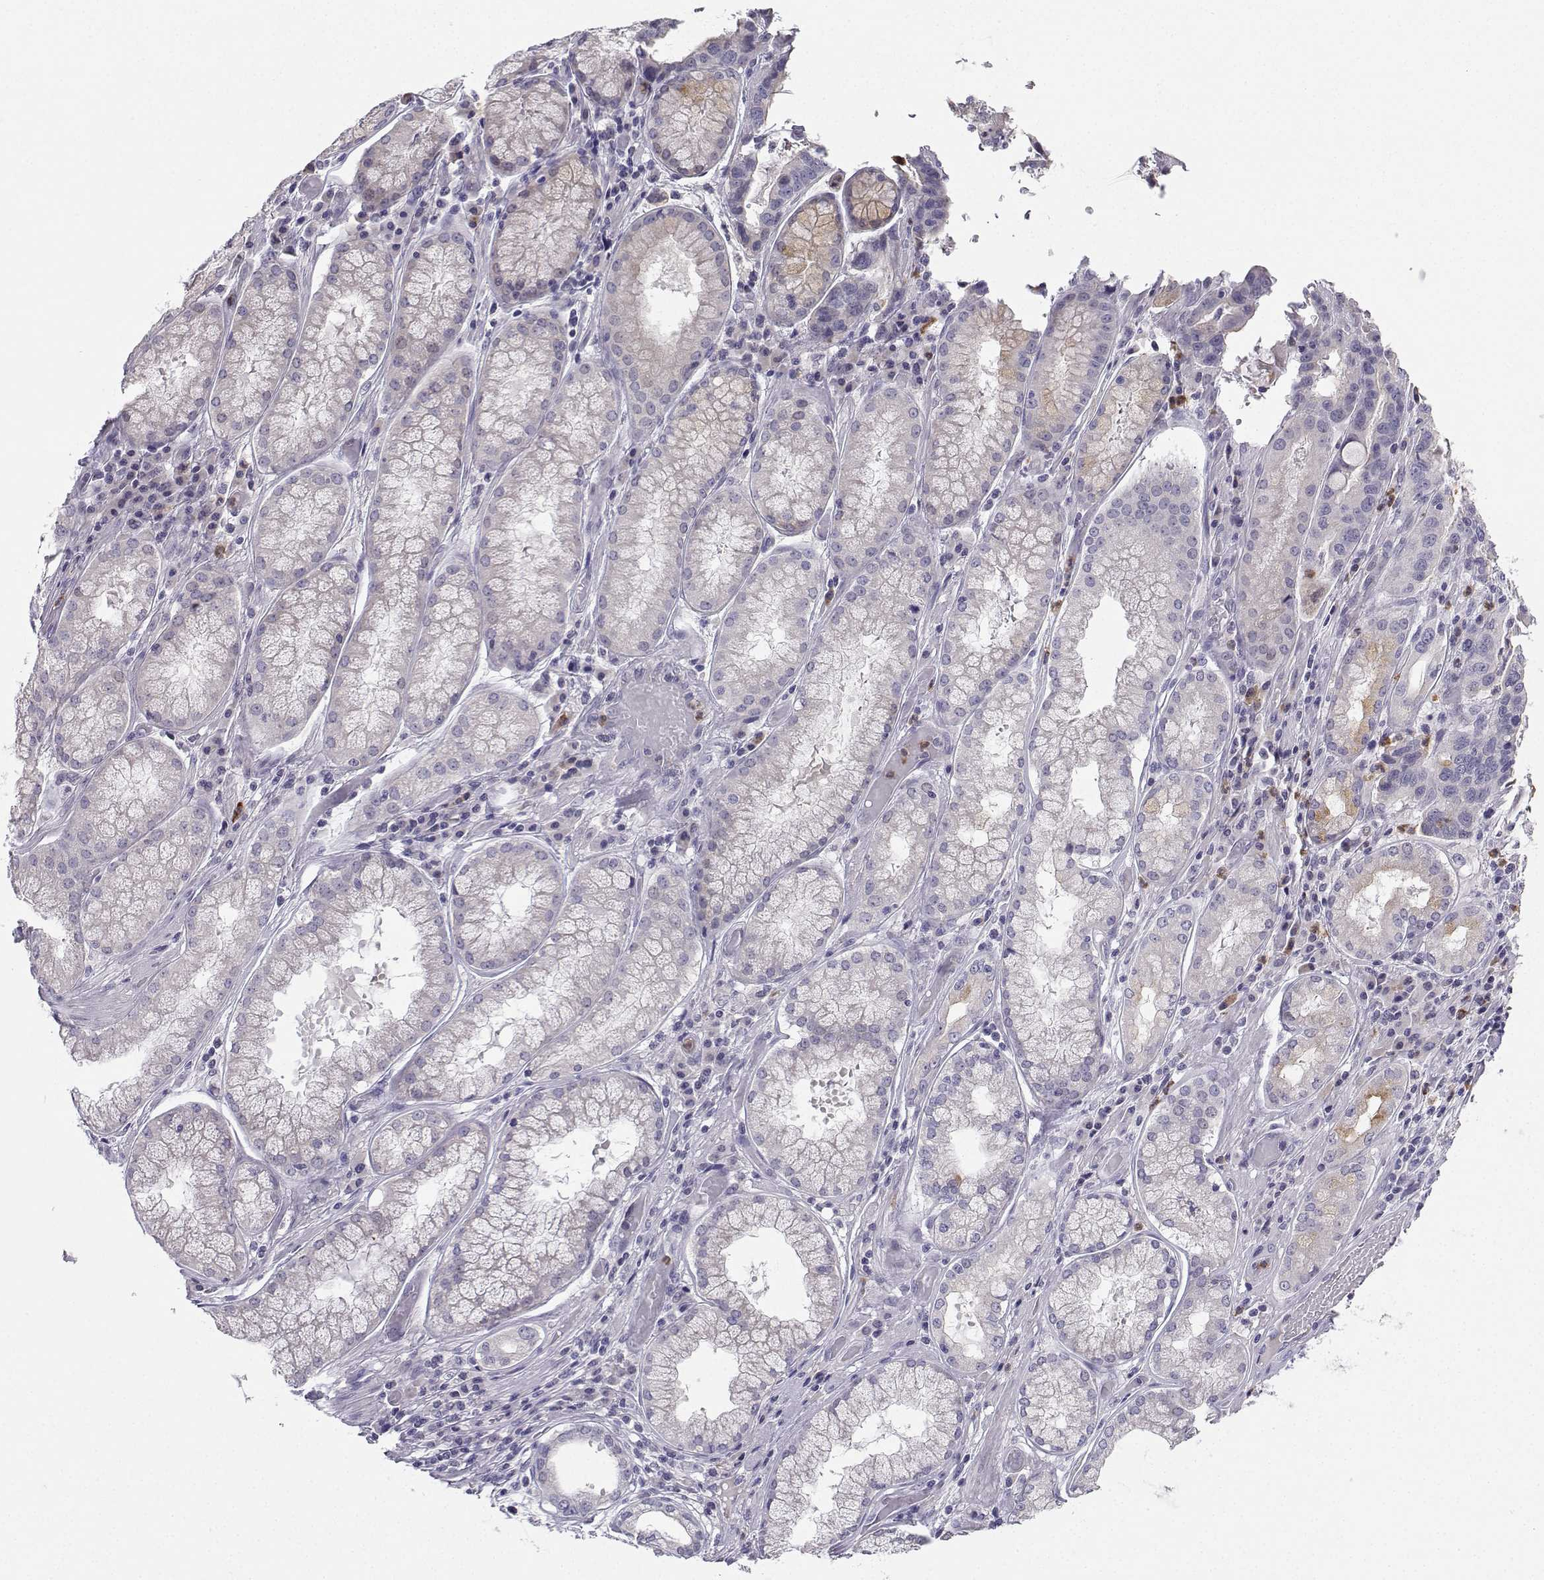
{"staining": {"intensity": "negative", "quantity": "none", "location": "none"}, "tissue": "stomach cancer", "cell_type": "Tumor cells", "image_type": "cancer", "snomed": [{"axis": "morphology", "description": "Adenocarcinoma, NOS"}, {"axis": "topography", "description": "Stomach, lower"}], "caption": "Image shows no significant protein positivity in tumor cells of stomach adenocarcinoma. (DAB (3,3'-diaminobenzidine) immunohistochemistry with hematoxylin counter stain).", "gene": "CALY", "patient": {"sex": "female", "age": 76}}